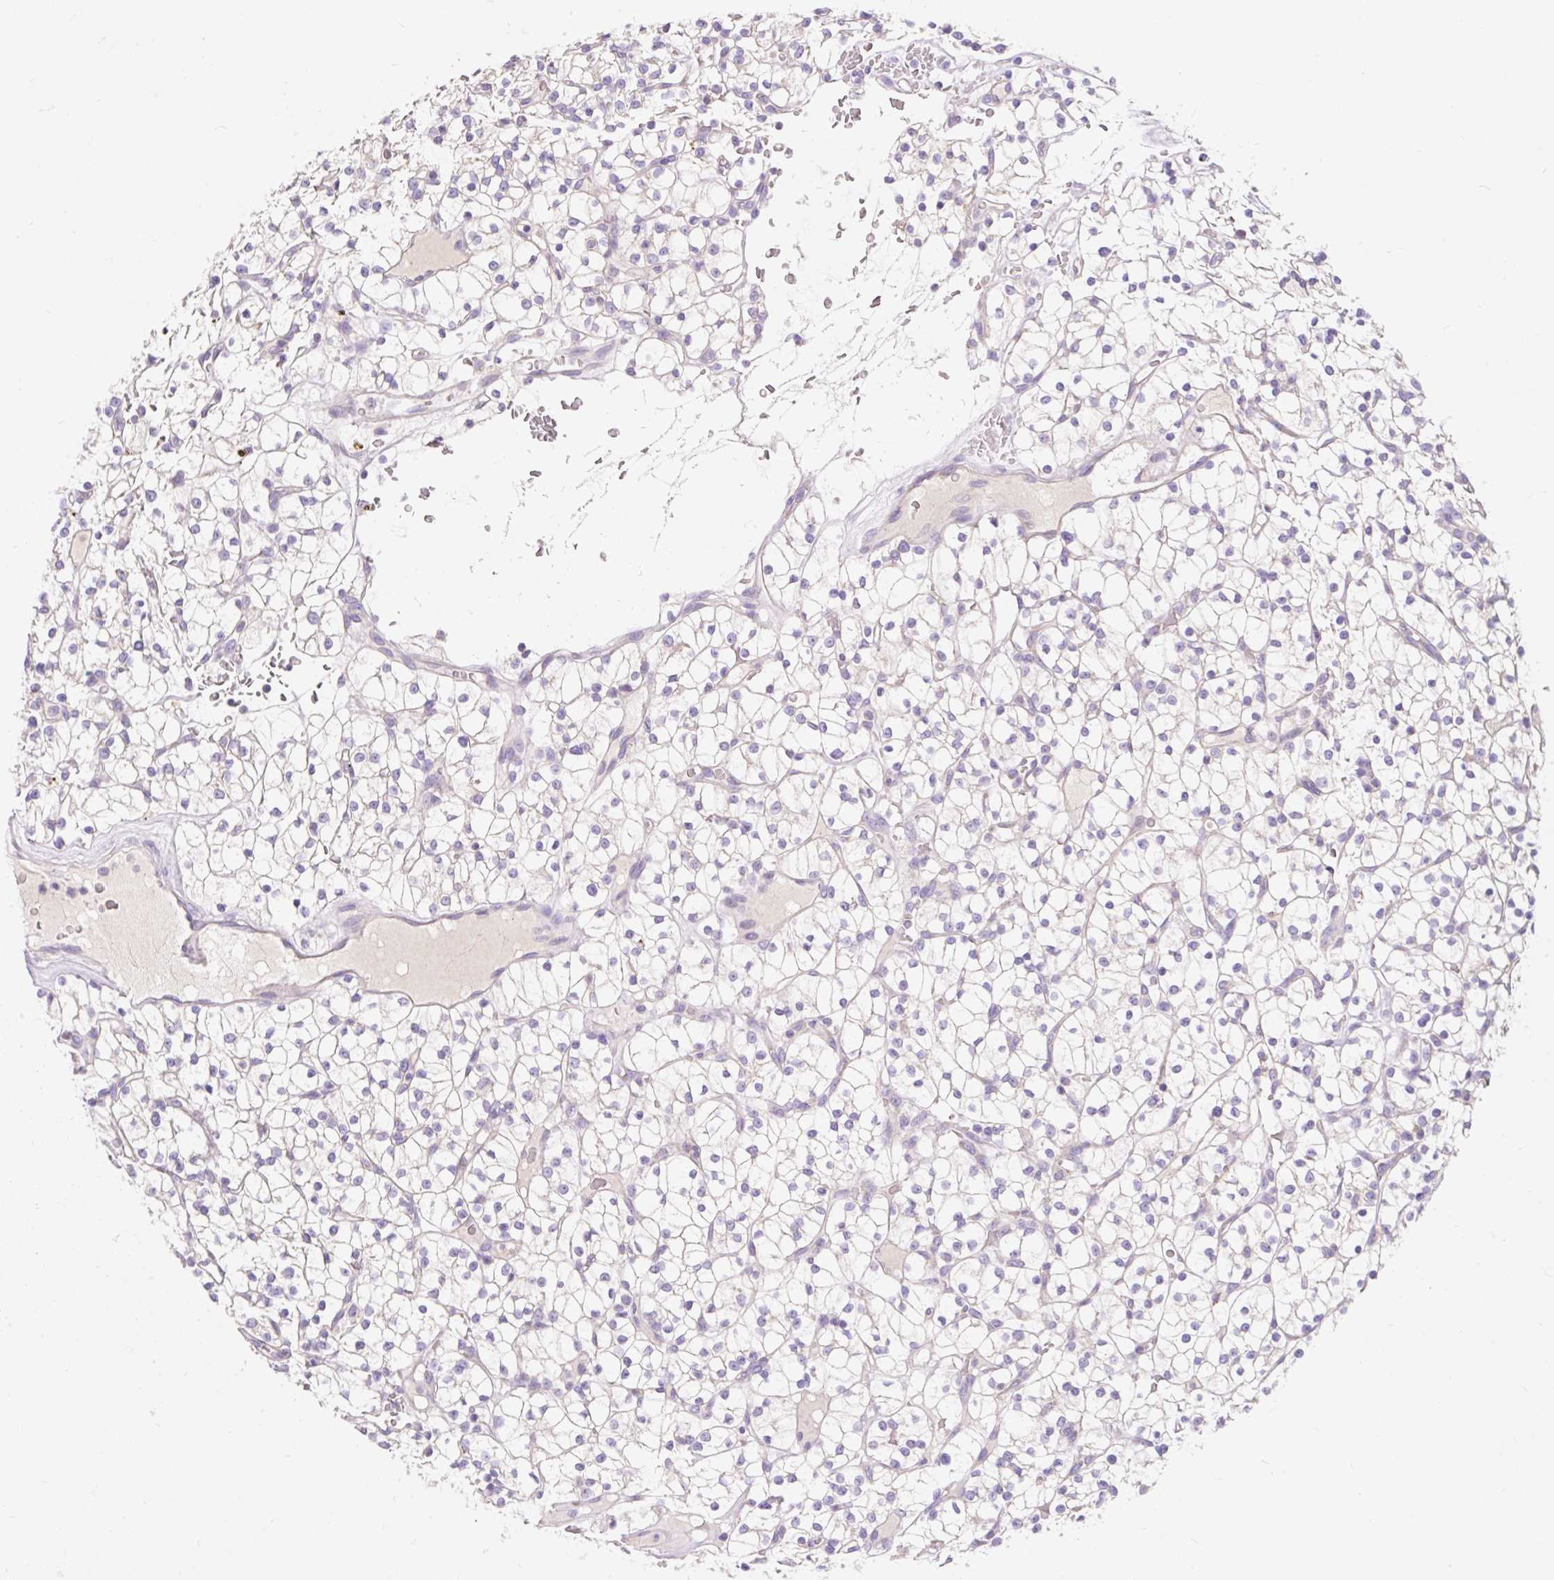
{"staining": {"intensity": "negative", "quantity": "none", "location": "none"}, "tissue": "renal cancer", "cell_type": "Tumor cells", "image_type": "cancer", "snomed": [{"axis": "morphology", "description": "Adenocarcinoma, NOS"}, {"axis": "topography", "description": "Kidney"}], "caption": "Immunohistochemical staining of renal adenocarcinoma exhibits no significant staining in tumor cells.", "gene": "PMAIP1", "patient": {"sex": "female", "age": 64}}